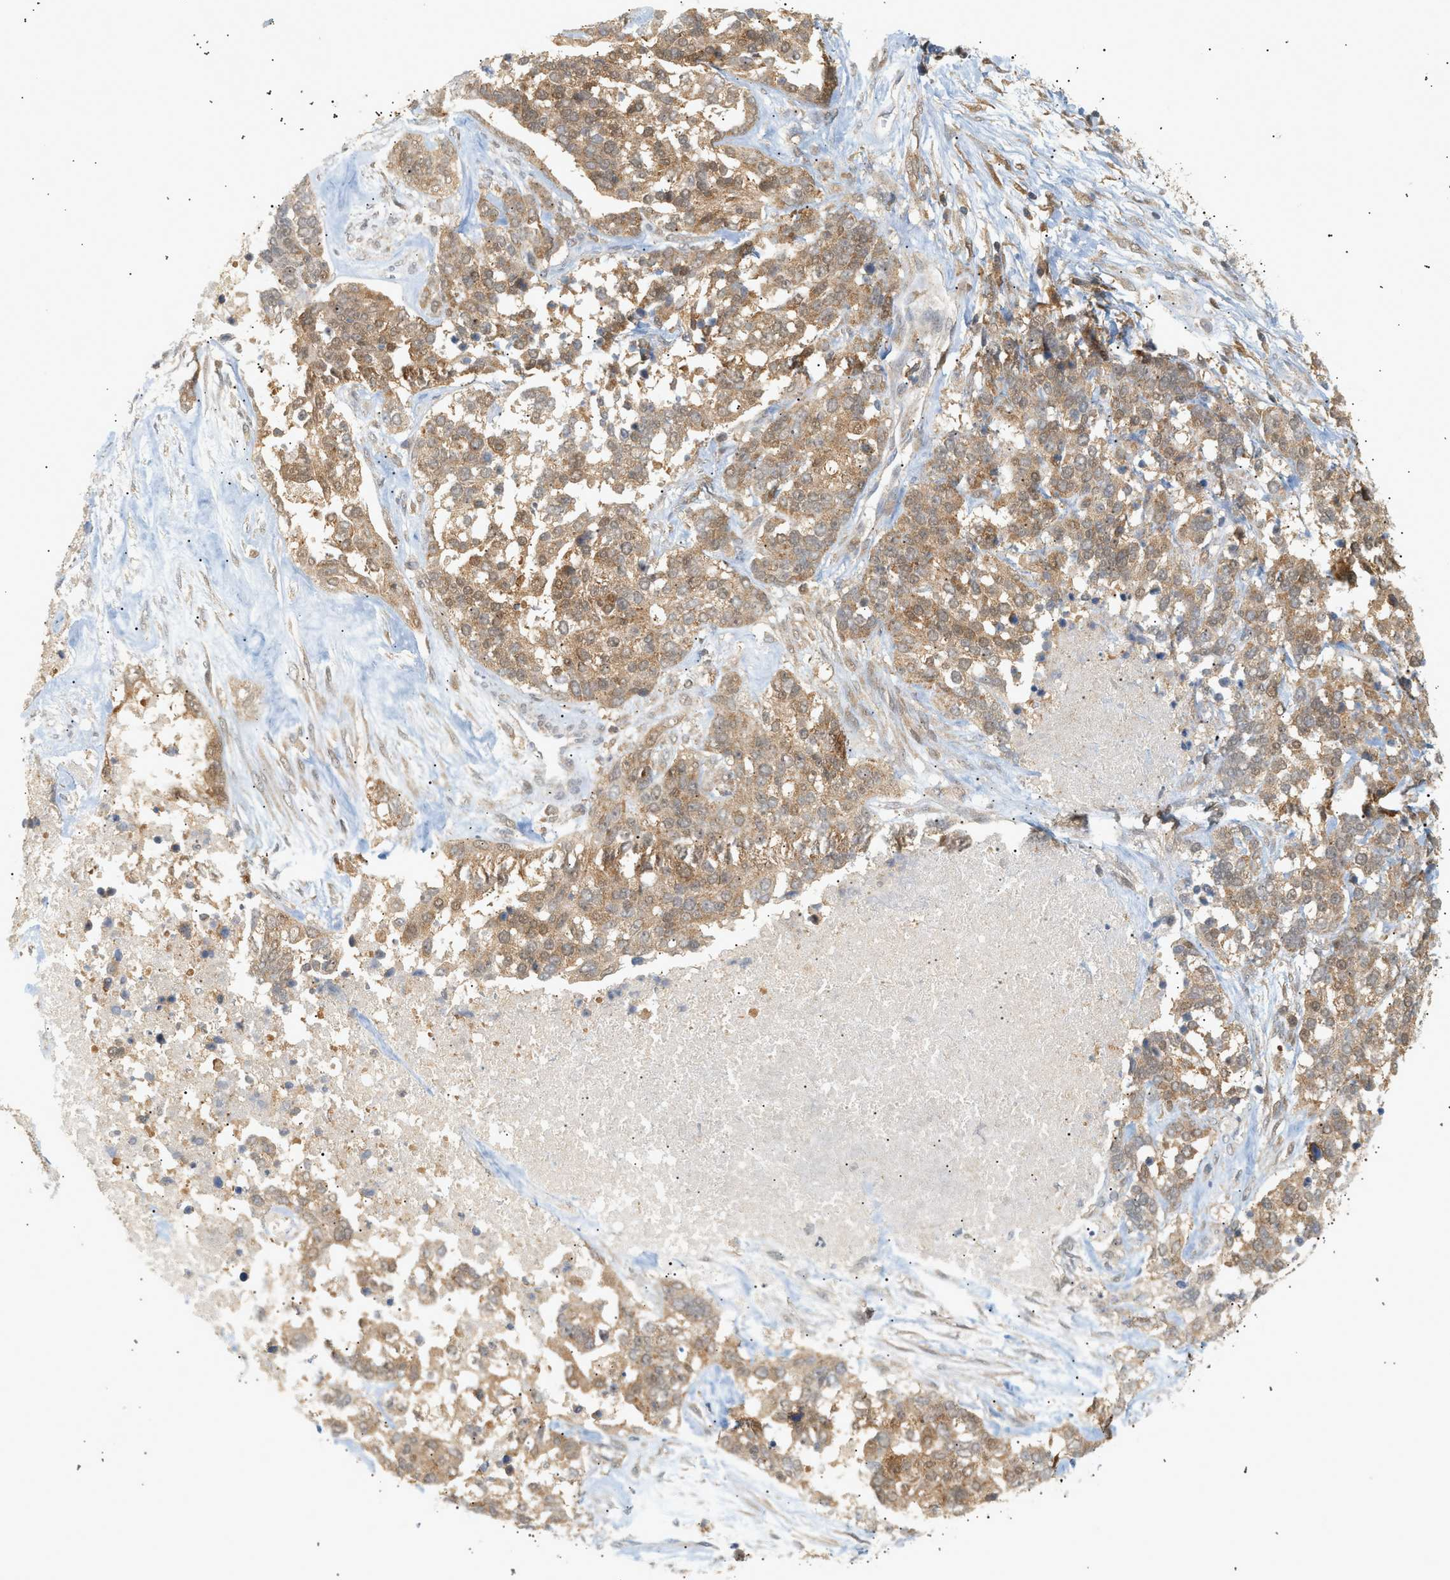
{"staining": {"intensity": "moderate", "quantity": ">75%", "location": "cytoplasmic/membranous"}, "tissue": "ovarian cancer", "cell_type": "Tumor cells", "image_type": "cancer", "snomed": [{"axis": "morphology", "description": "Cystadenocarcinoma, serous, NOS"}, {"axis": "topography", "description": "Ovary"}], "caption": "This photomicrograph reveals immunohistochemistry staining of human ovarian serous cystadenocarcinoma, with medium moderate cytoplasmic/membranous positivity in about >75% of tumor cells.", "gene": "SHC1", "patient": {"sex": "female", "age": 44}}